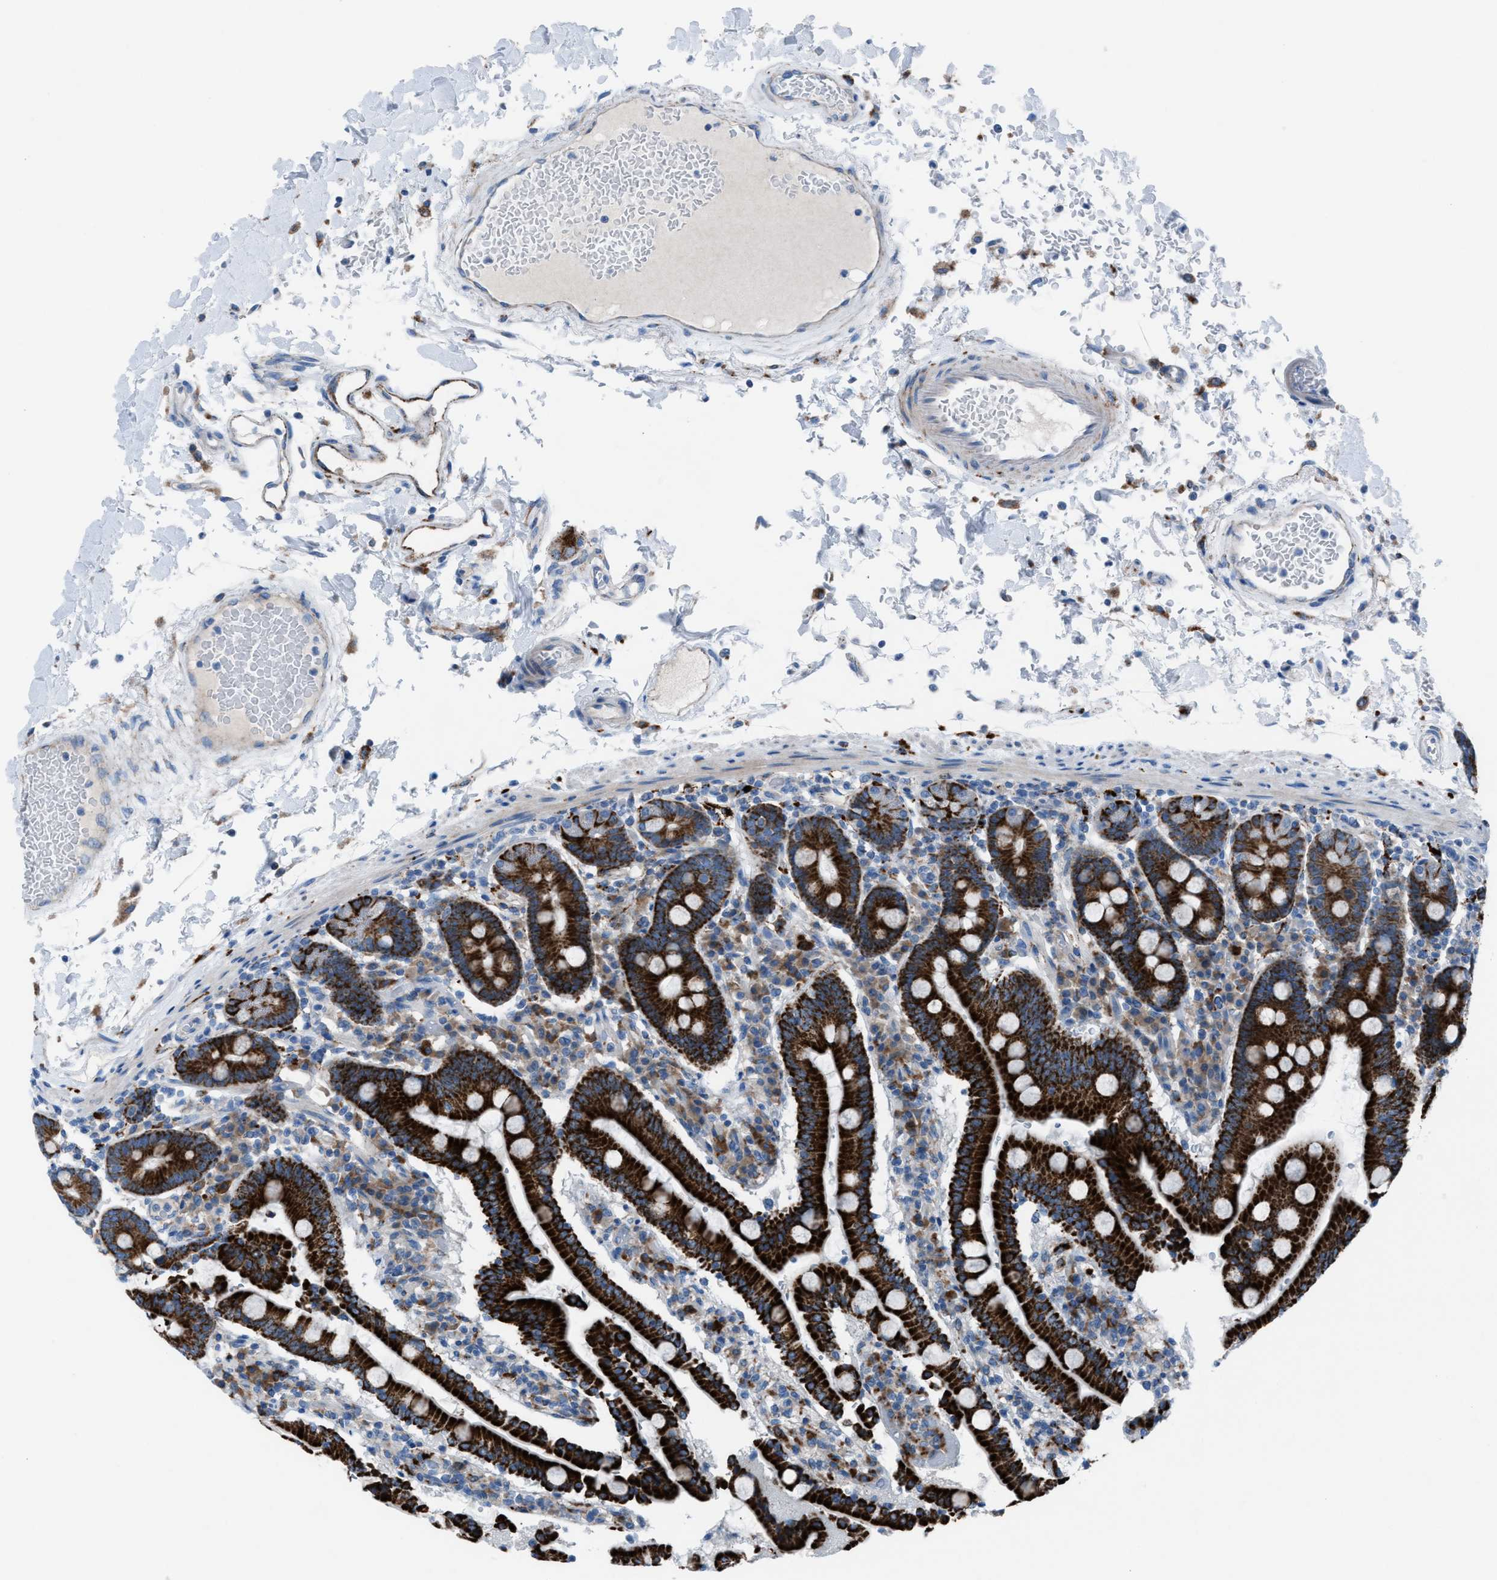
{"staining": {"intensity": "strong", "quantity": ">75%", "location": "cytoplasmic/membranous"}, "tissue": "duodenum", "cell_type": "Glandular cells", "image_type": "normal", "snomed": [{"axis": "morphology", "description": "Normal tissue, NOS"}, {"axis": "topography", "description": "Small intestine, NOS"}], "caption": "Immunohistochemistry (DAB) staining of unremarkable human duodenum demonstrates strong cytoplasmic/membranous protein staining in about >75% of glandular cells.", "gene": "CD1B", "patient": {"sex": "female", "age": 71}}